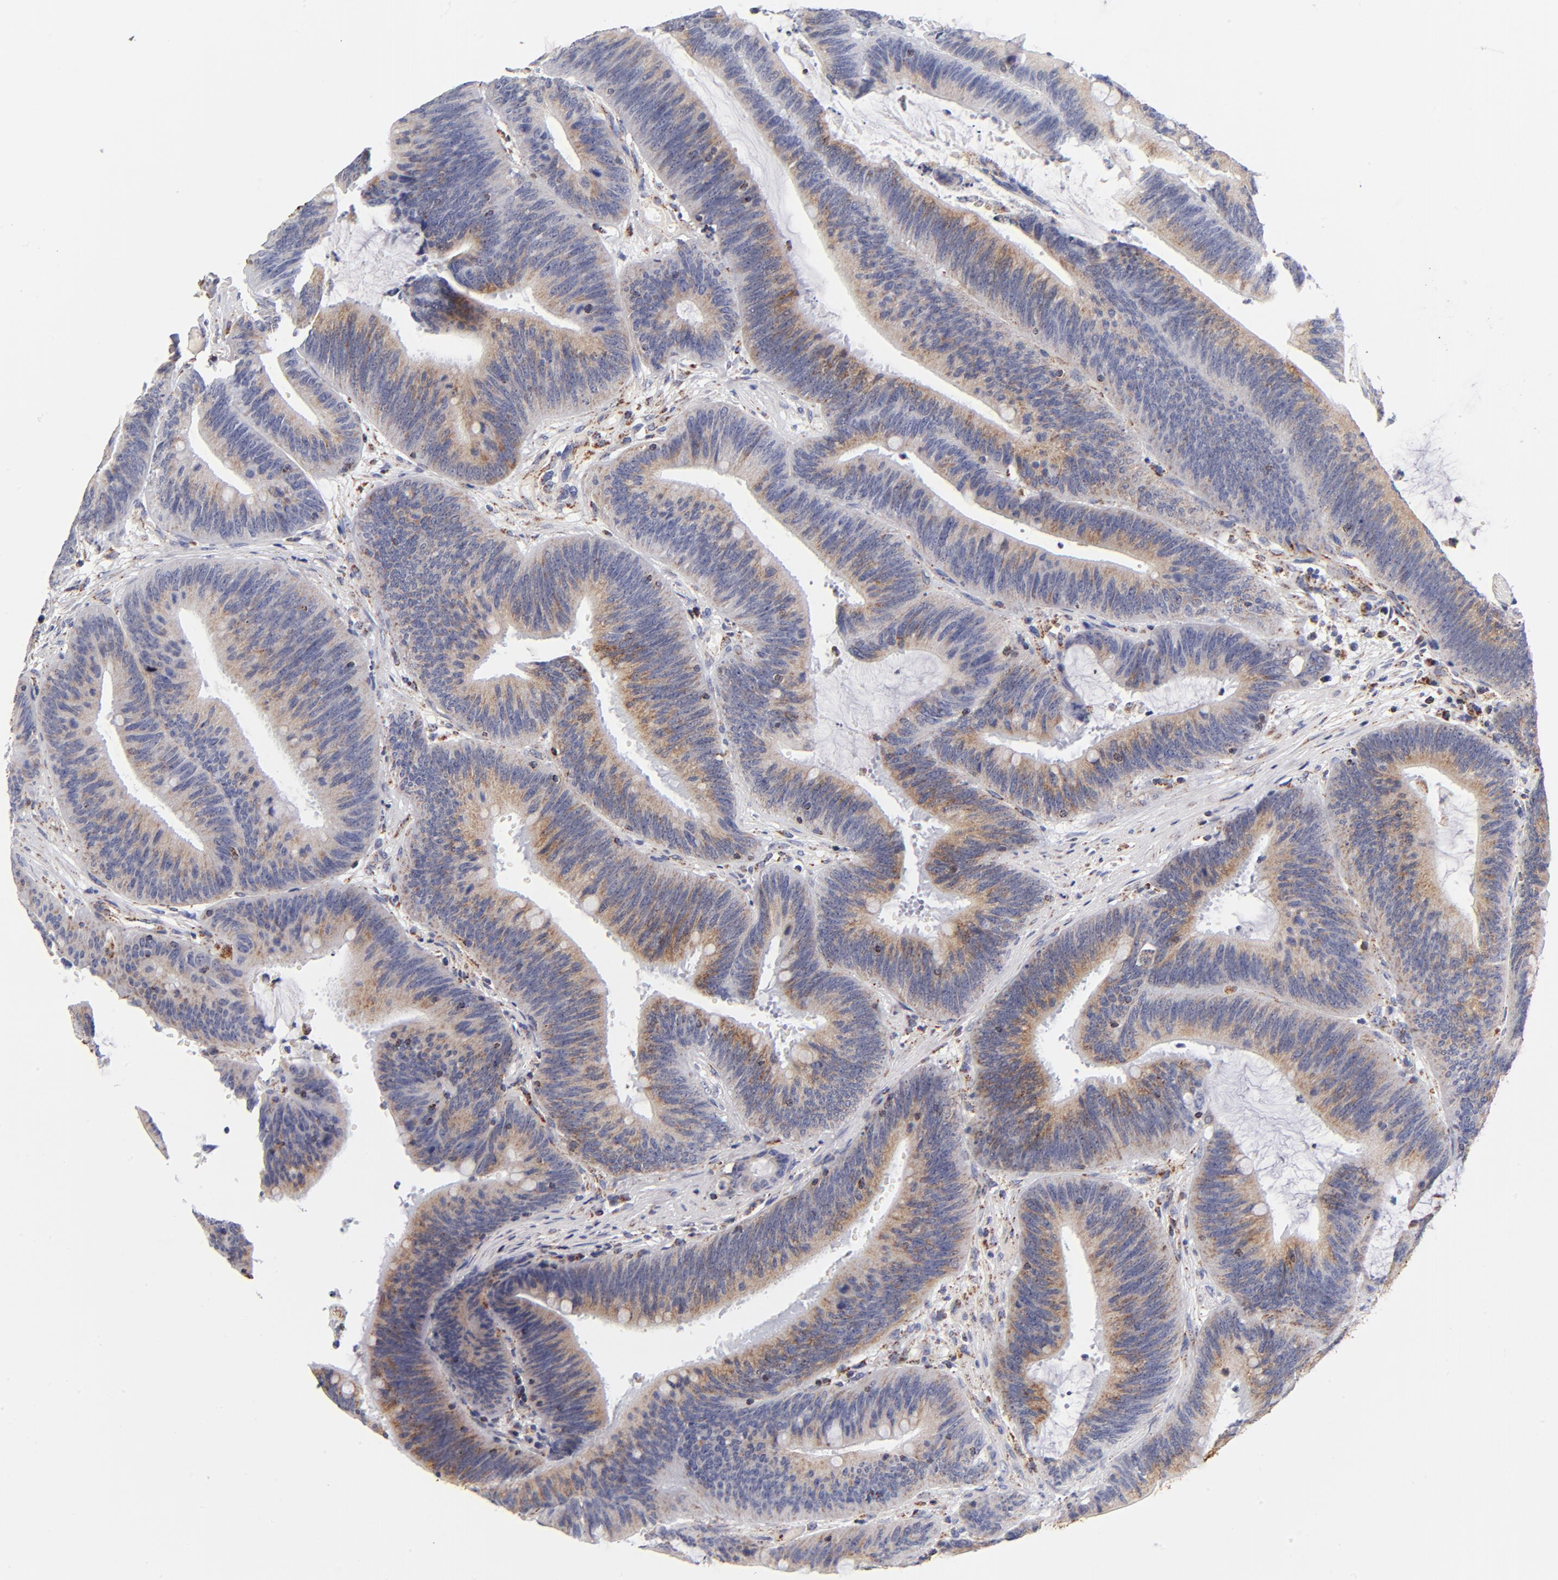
{"staining": {"intensity": "weak", "quantity": ">75%", "location": "cytoplasmic/membranous"}, "tissue": "colorectal cancer", "cell_type": "Tumor cells", "image_type": "cancer", "snomed": [{"axis": "morphology", "description": "Adenocarcinoma, NOS"}, {"axis": "topography", "description": "Rectum"}], "caption": "This histopathology image displays IHC staining of colorectal cancer (adenocarcinoma), with low weak cytoplasmic/membranous positivity in about >75% of tumor cells.", "gene": "ECHS1", "patient": {"sex": "female", "age": 66}}